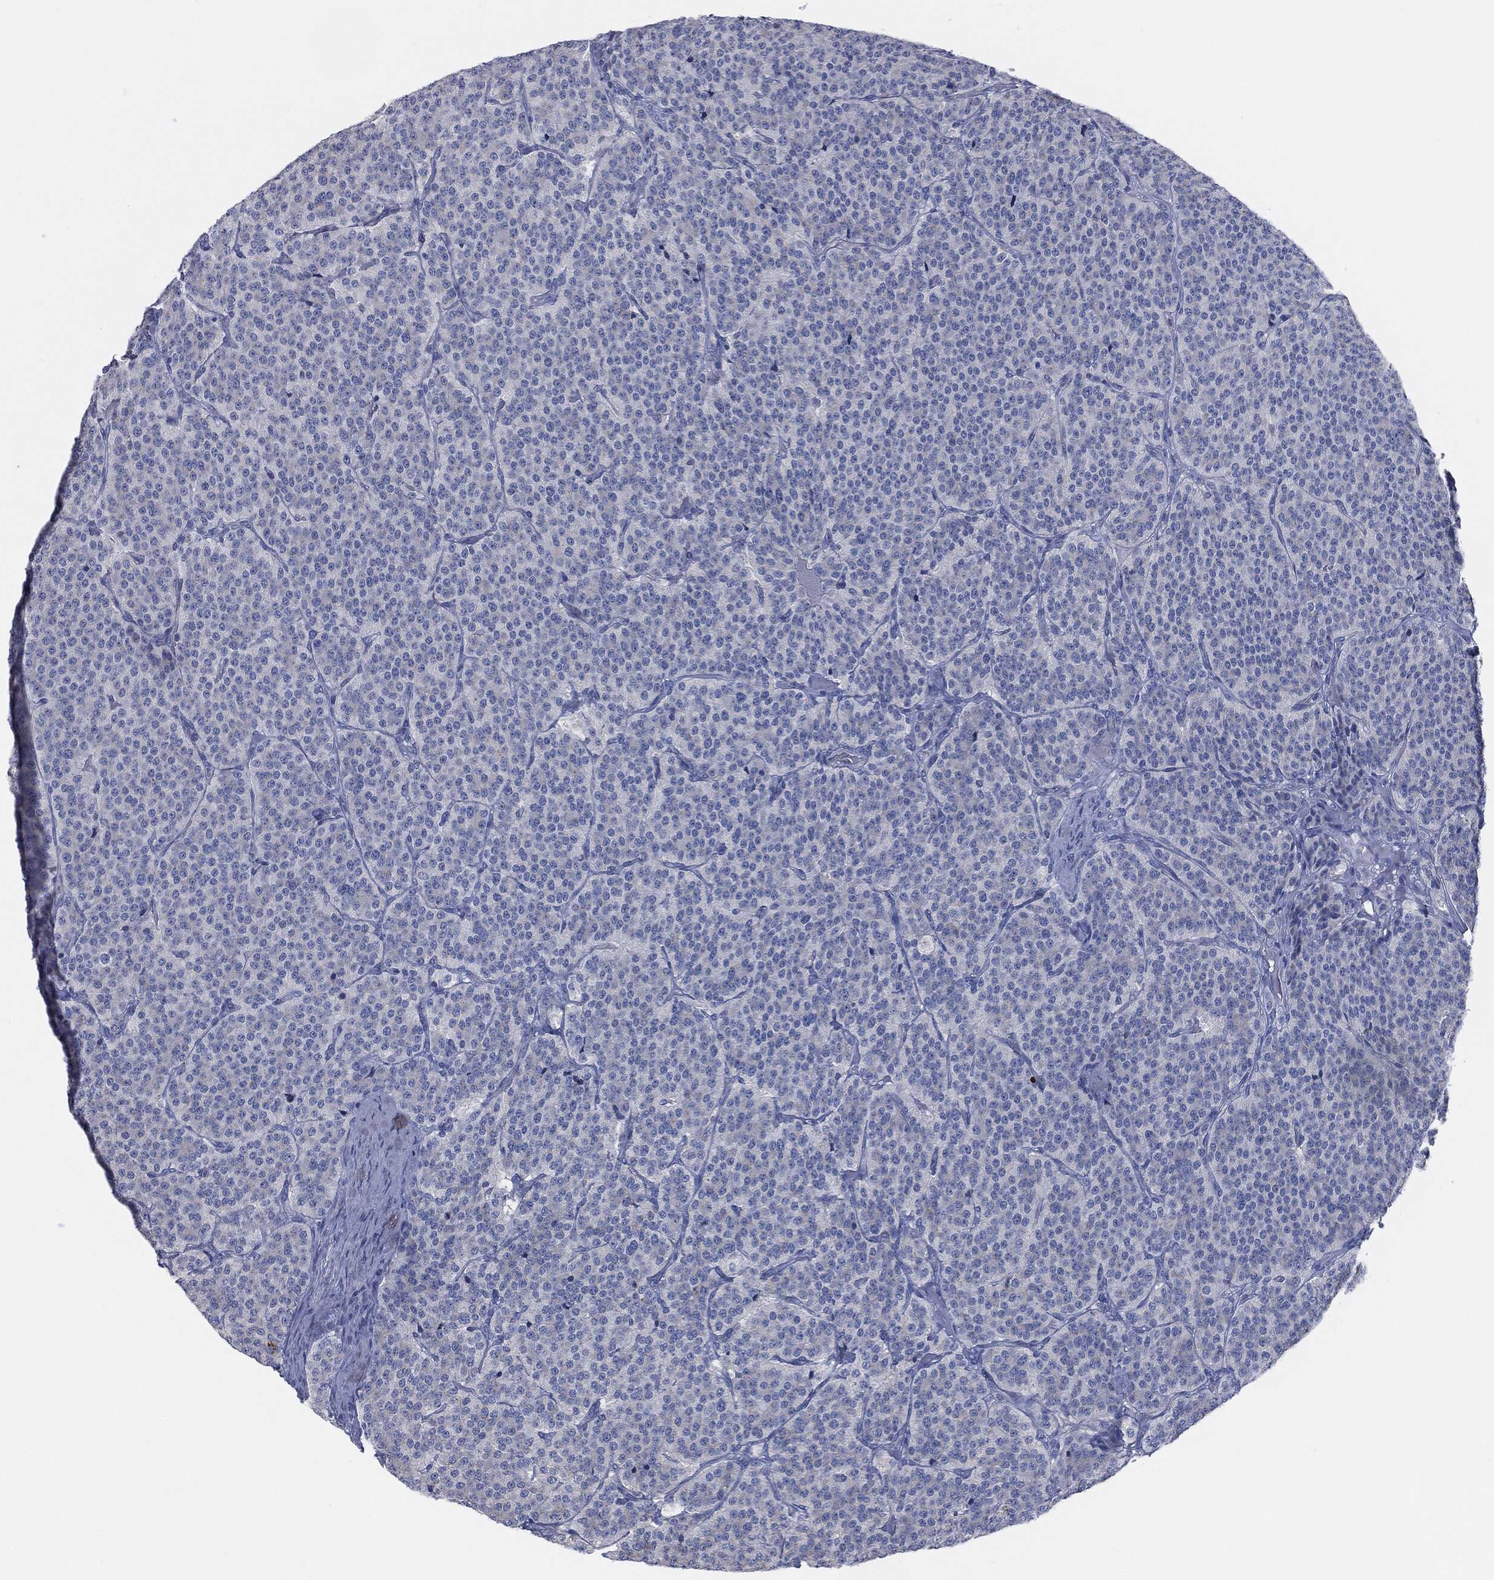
{"staining": {"intensity": "negative", "quantity": "none", "location": "none"}, "tissue": "carcinoid", "cell_type": "Tumor cells", "image_type": "cancer", "snomed": [{"axis": "morphology", "description": "Carcinoid, malignant, NOS"}, {"axis": "topography", "description": "Small intestine"}], "caption": "Tumor cells are negative for protein expression in human malignant carcinoid.", "gene": "CAV3", "patient": {"sex": "female", "age": 58}}